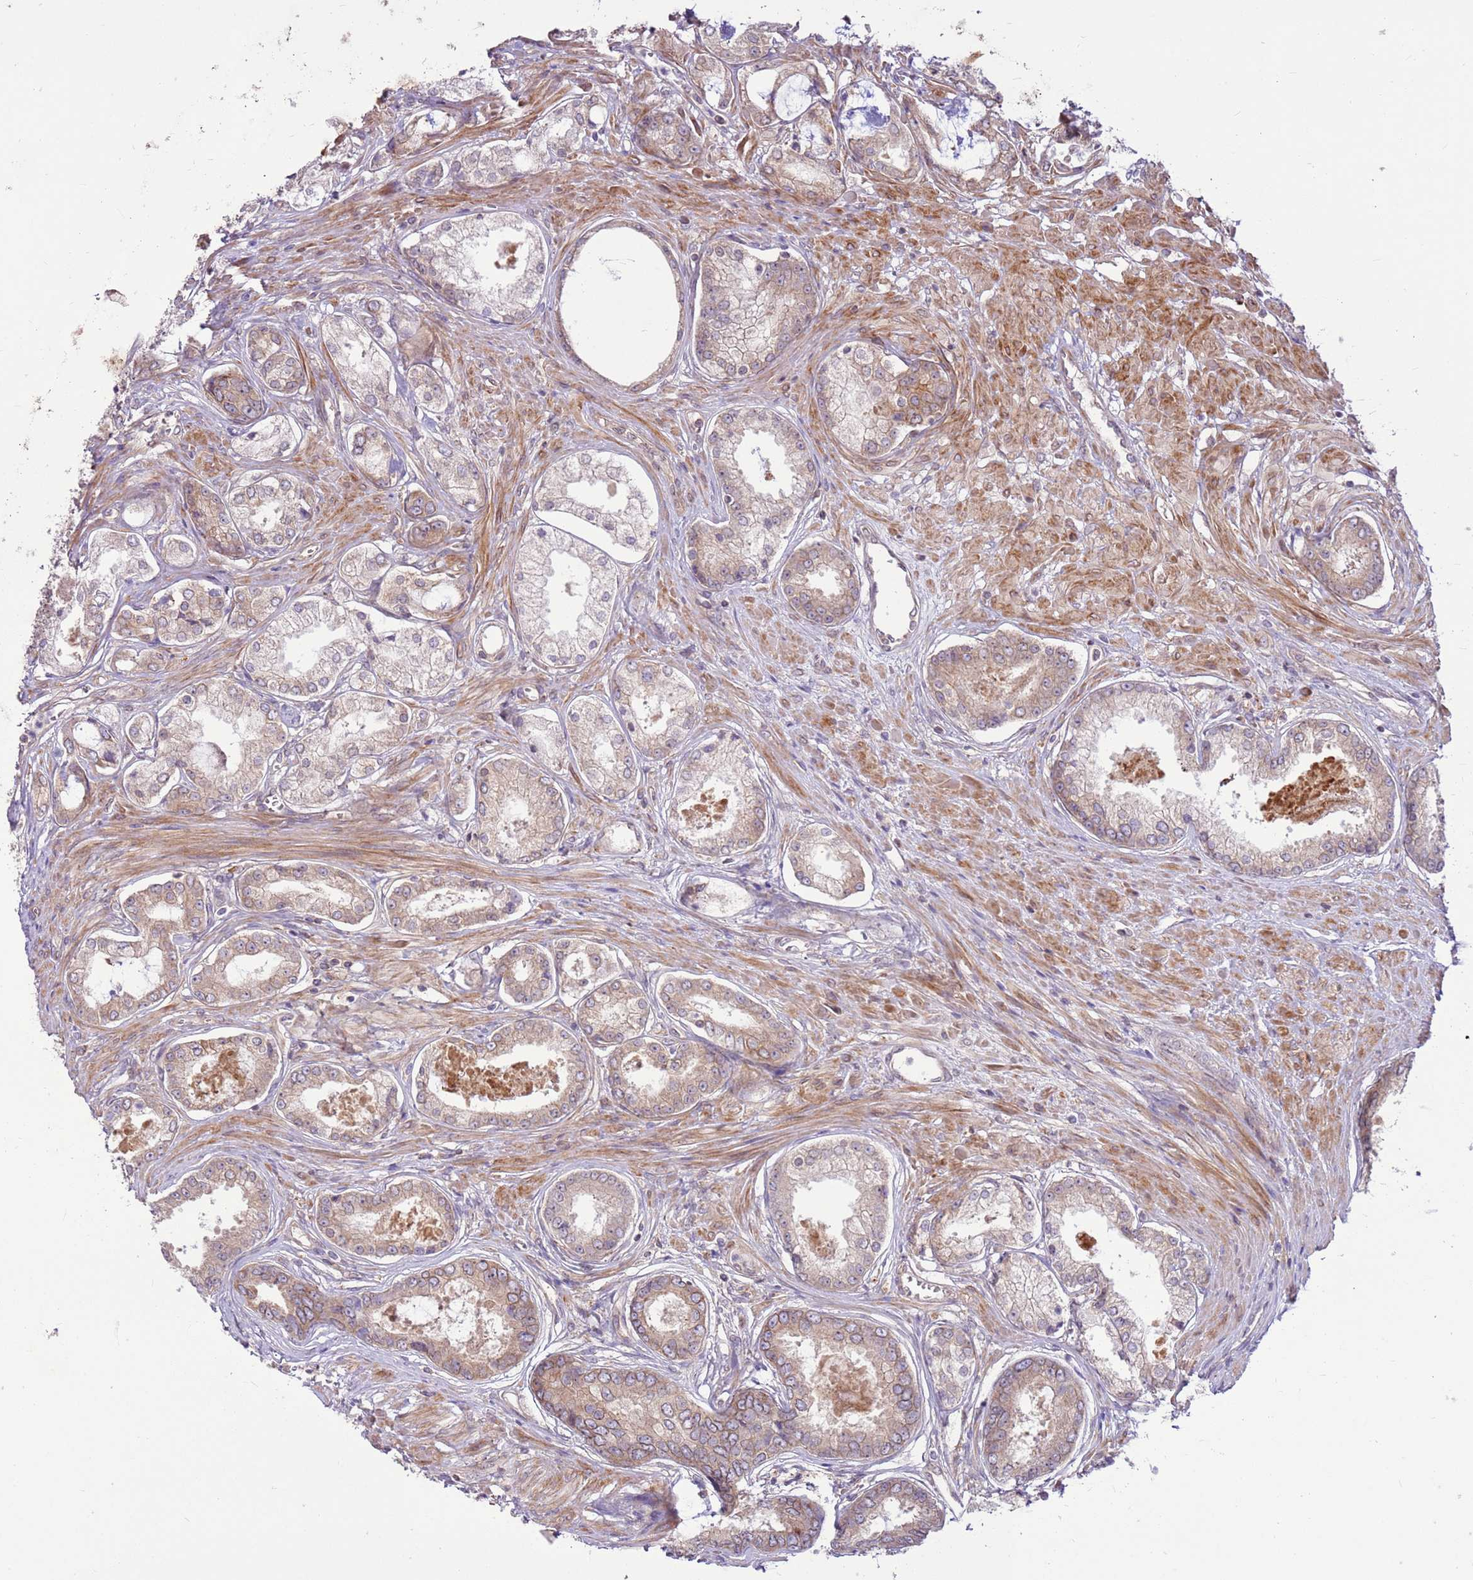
{"staining": {"intensity": "weak", "quantity": ">75%", "location": "cytoplasmic/membranous"}, "tissue": "prostate cancer", "cell_type": "Tumor cells", "image_type": "cancer", "snomed": [{"axis": "morphology", "description": "Adenocarcinoma, Low grade"}, {"axis": "topography", "description": "Prostate"}], "caption": "Immunohistochemistry (DAB) staining of human prostate cancer (low-grade adenocarcinoma) reveals weak cytoplasmic/membranous protein expression in about >75% of tumor cells.", "gene": "DDX19B", "patient": {"sex": "male", "age": 68}}